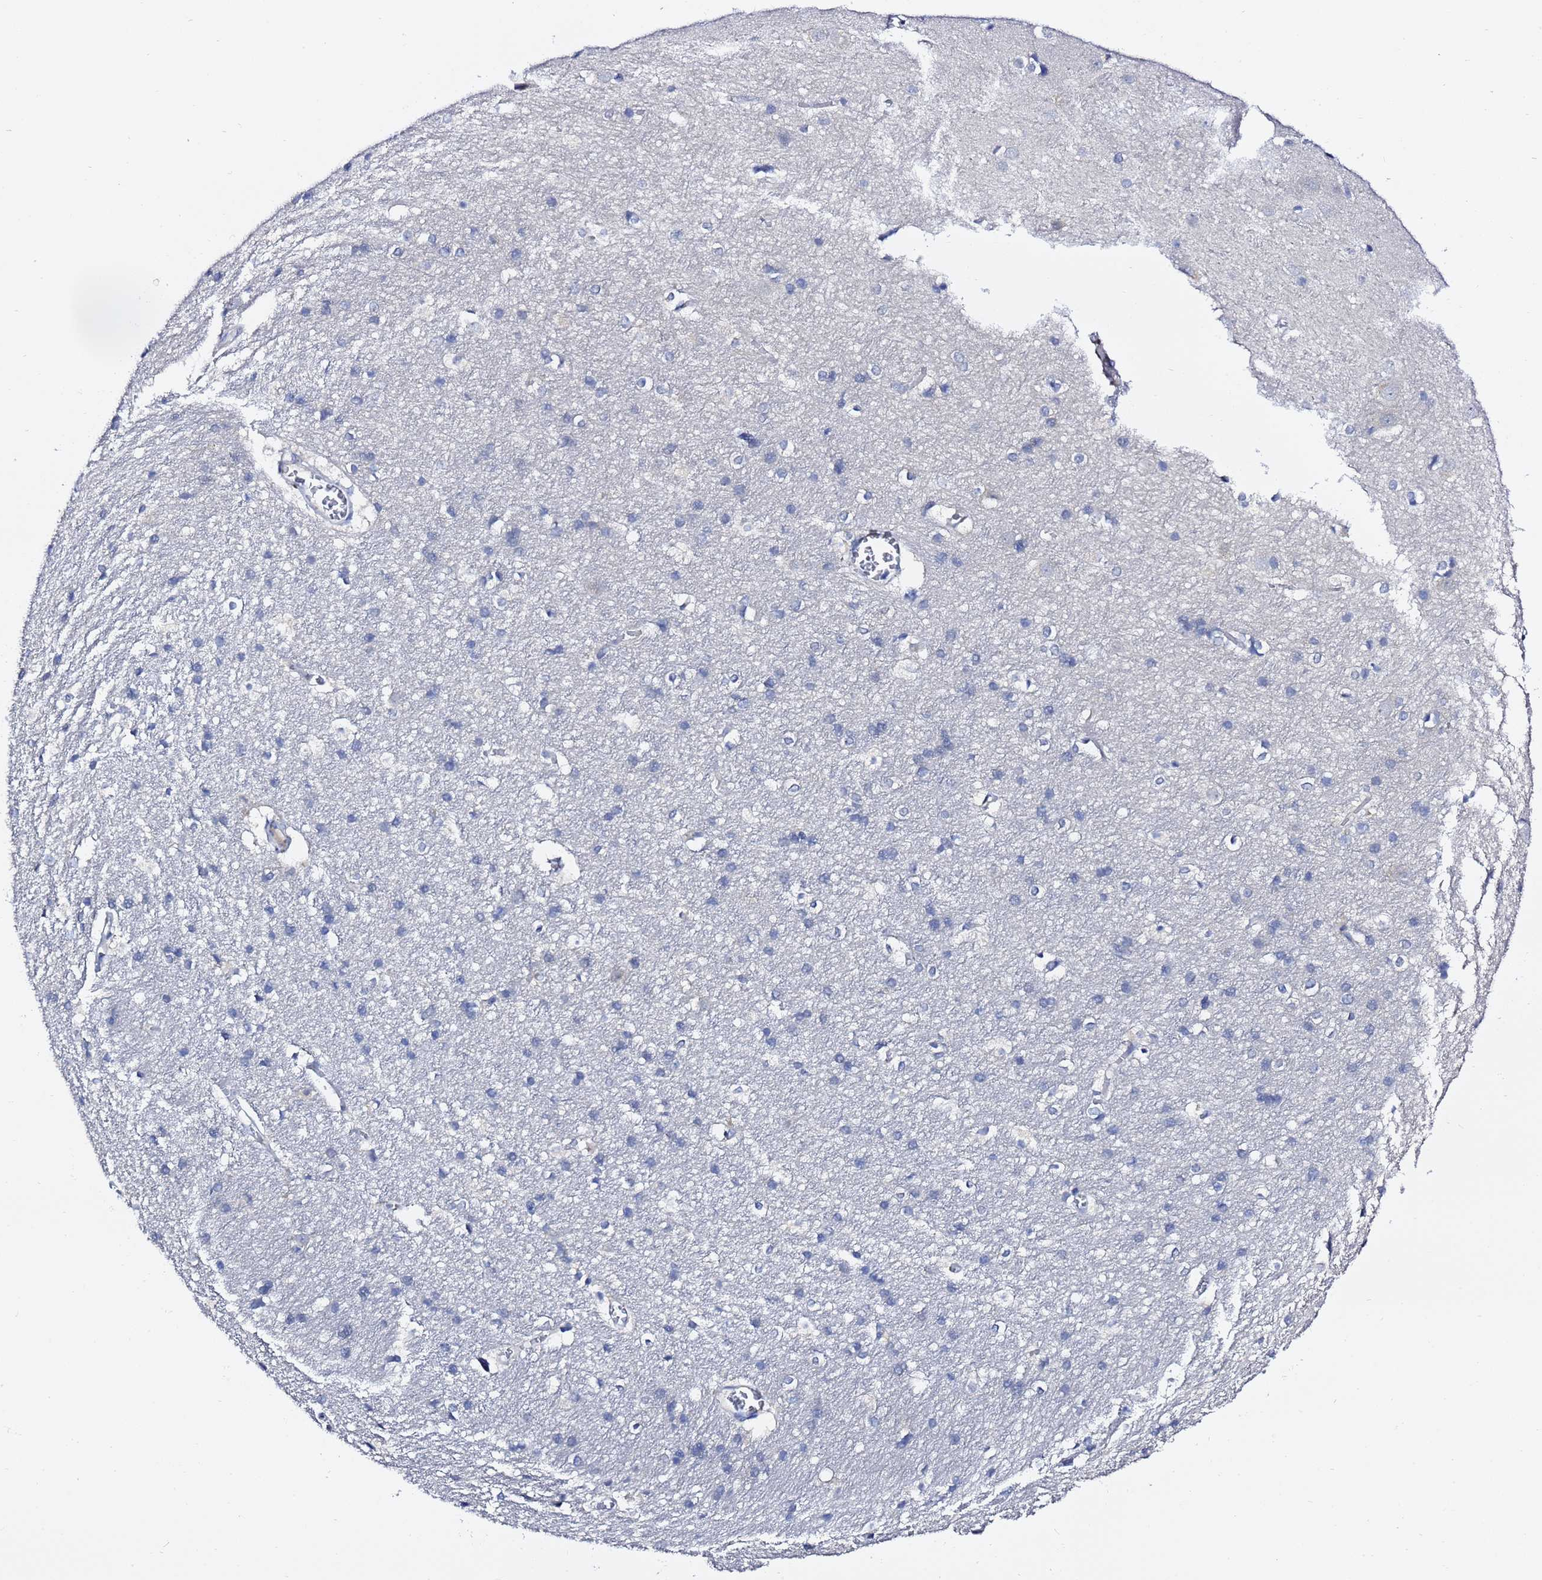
{"staining": {"intensity": "negative", "quantity": "none", "location": "none"}, "tissue": "cerebral cortex", "cell_type": "Endothelial cells", "image_type": "normal", "snomed": [{"axis": "morphology", "description": "Normal tissue, NOS"}, {"axis": "topography", "description": "Cerebral cortex"}], "caption": "This image is of unremarkable cerebral cortex stained with IHC to label a protein in brown with the nuclei are counter-stained blue. There is no staining in endothelial cells.", "gene": "LENG1", "patient": {"sex": "male", "age": 54}}